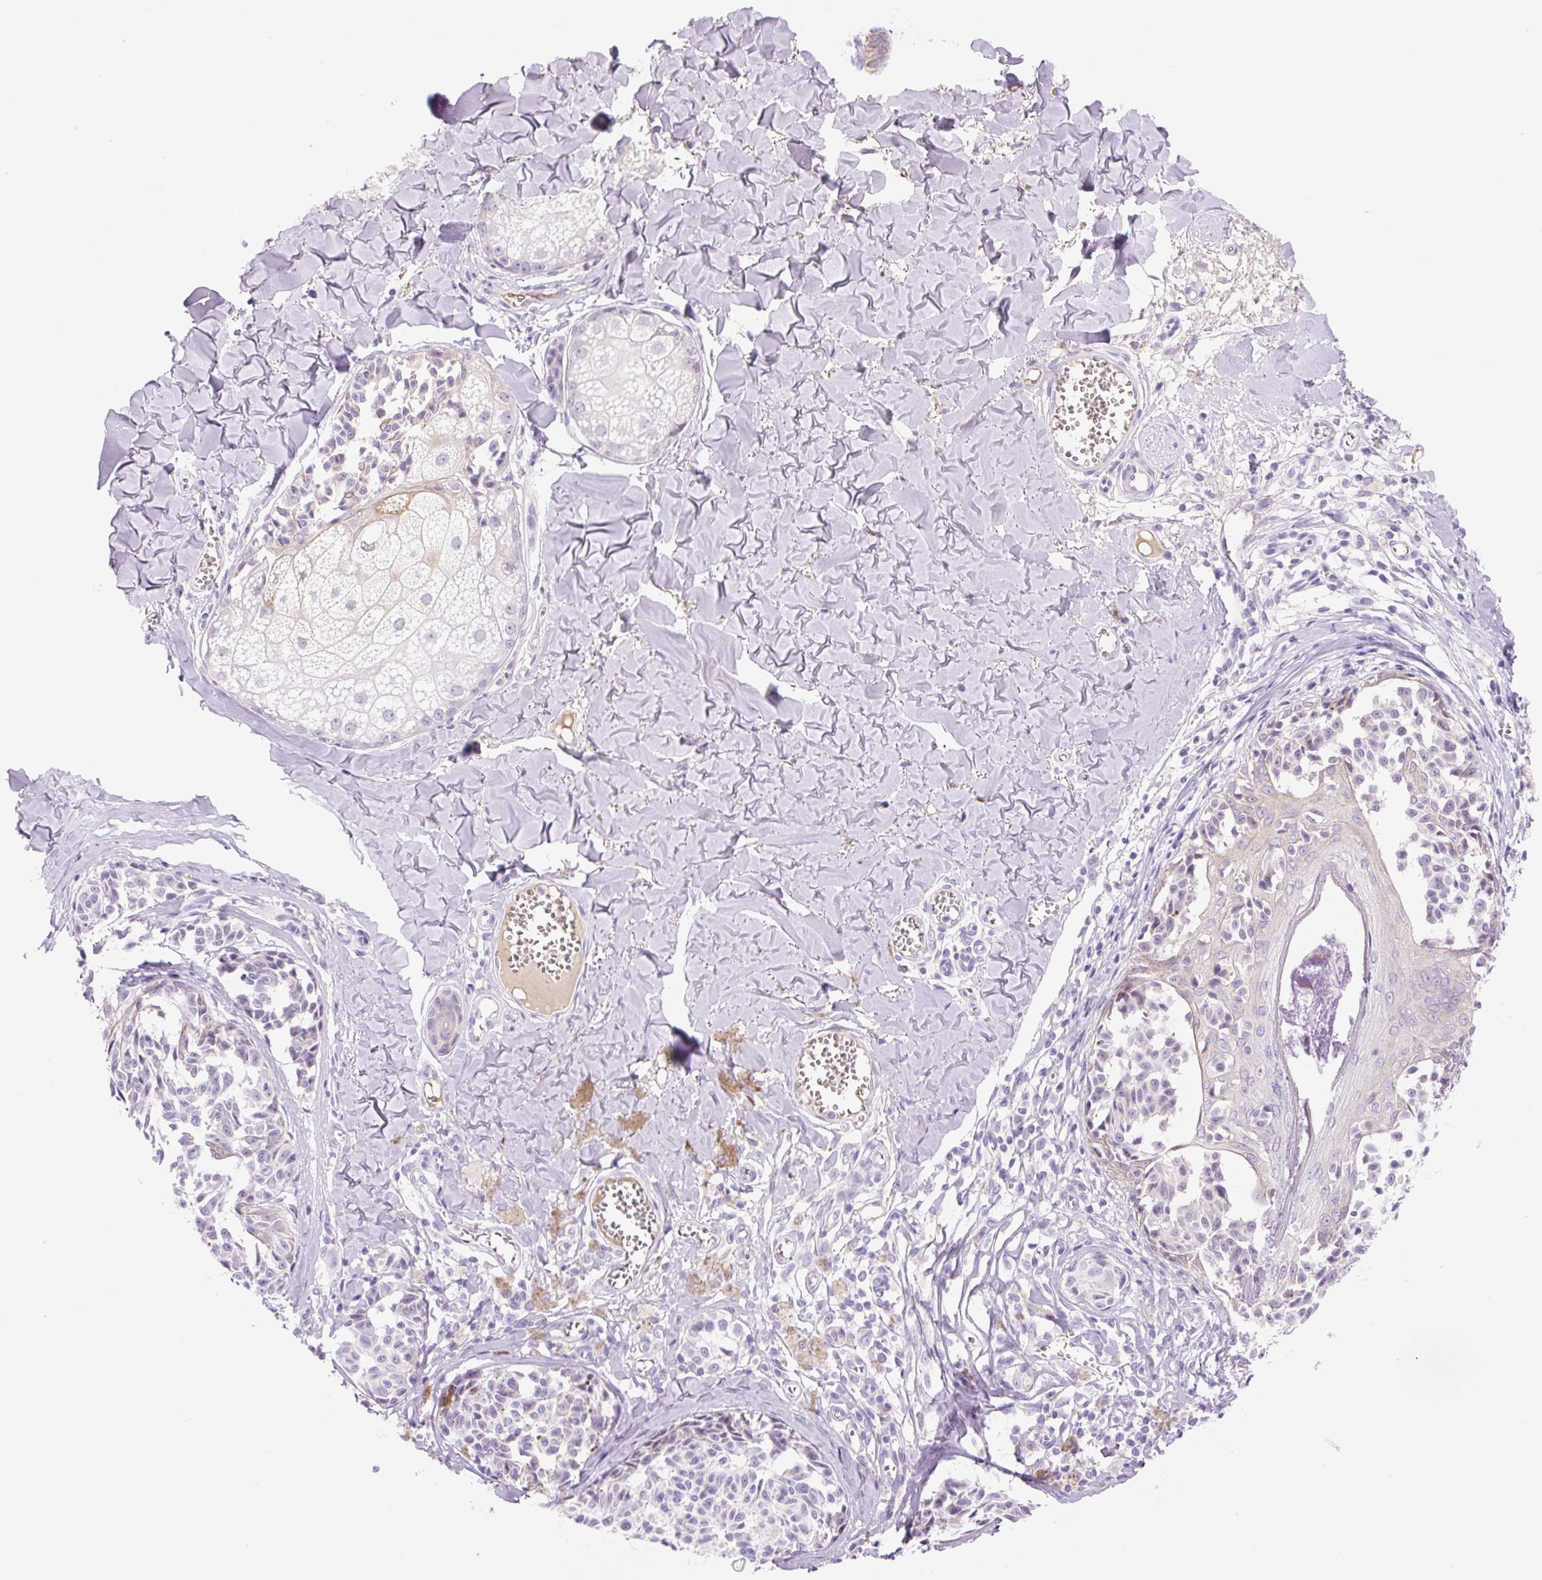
{"staining": {"intensity": "negative", "quantity": "none", "location": "none"}, "tissue": "melanoma", "cell_type": "Tumor cells", "image_type": "cancer", "snomed": [{"axis": "morphology", "description": "Malignant melanoma, NOS"}, {"axis": "topography", "description": "Skin"}], "caption": "DAB (3,3'-diaminobenzidine) immunohistochemical staining of human malignant melanoma reveals no significant staining in tumor cells.", "gene": "ZNF121", "patient": {"sex": "female", "age": 43}}